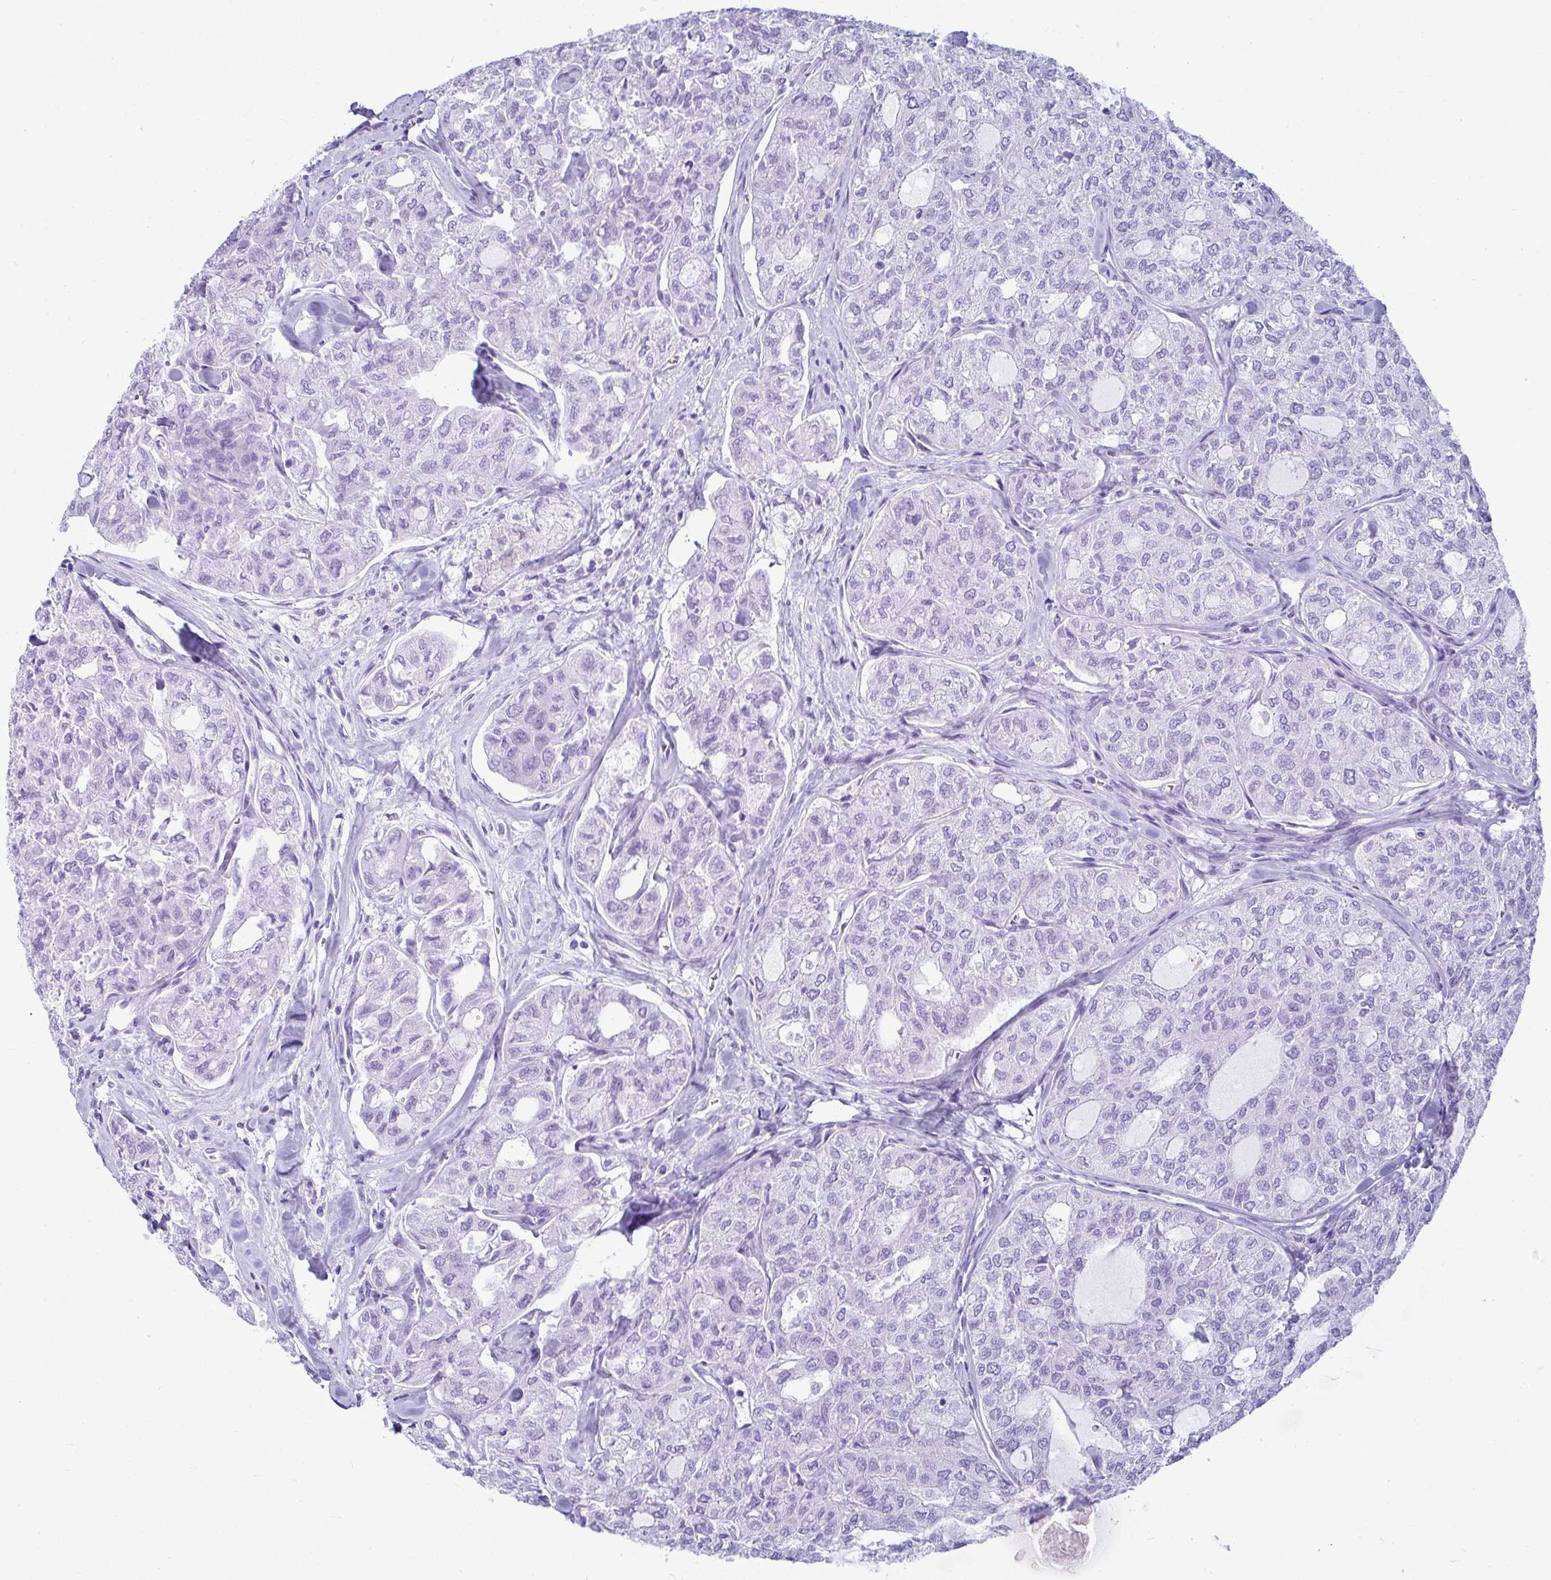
{"staining": {"intensity": "negative", "quantity": "none", "location": "none"}, "tissue": "thyroid cancer", "cell_type": "Tumor cells", "image_type": "cancer", "snomed": [{"axis": "morphology", "description": "Follicular adenoma carcinoma, NOS"}, {"axis": "topography", "description": "Thyroid gland"}], "caption": "DAB (3,3'-diaminobenzidine) immunohistochemical staining of human thyroid cancer (follicular adenoma carcinoma) exhibits no significant positivity in tumor cells.", "gene": "CLGN", "patient": {"sex": "male", "age": 75}}